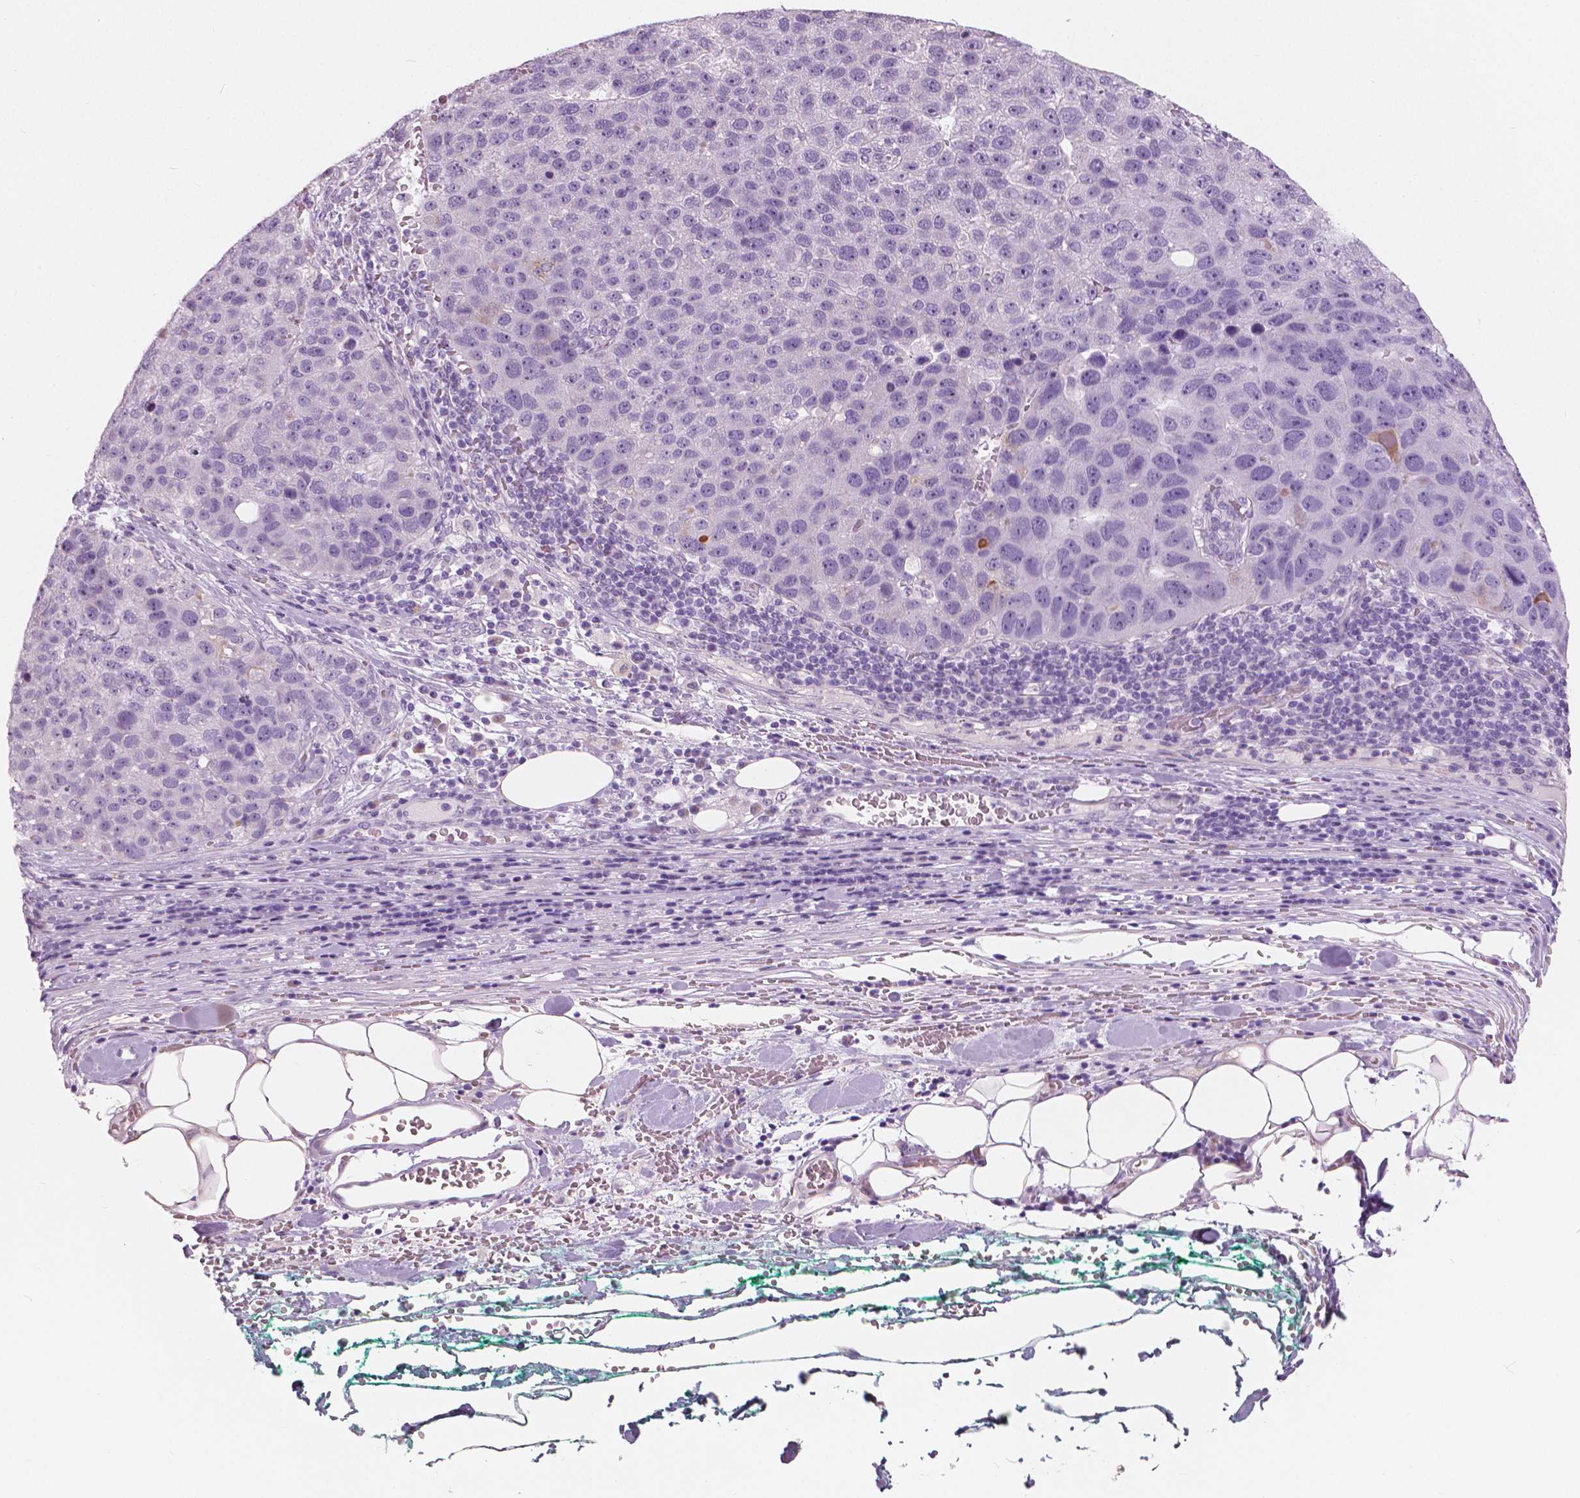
{"staining": {"intensity": "negative", "quantity": "none", "location": "none"}, "tissue": "pancreatic cancer", "cell_type": "Tumor cells", "image_type": "cancer", "snomed": [{"axis": "morphology", "description": "Adenocarcinoma, NOS"}, {"axis": "topography", "description": "Pancreas"}], "caption": "The IHC image has no significant expression in tumor cells of adenocarcinoma (pancreatic) tissue.", "gene": "A4GNT", "patient": {"sex": "female", "age": 61}}